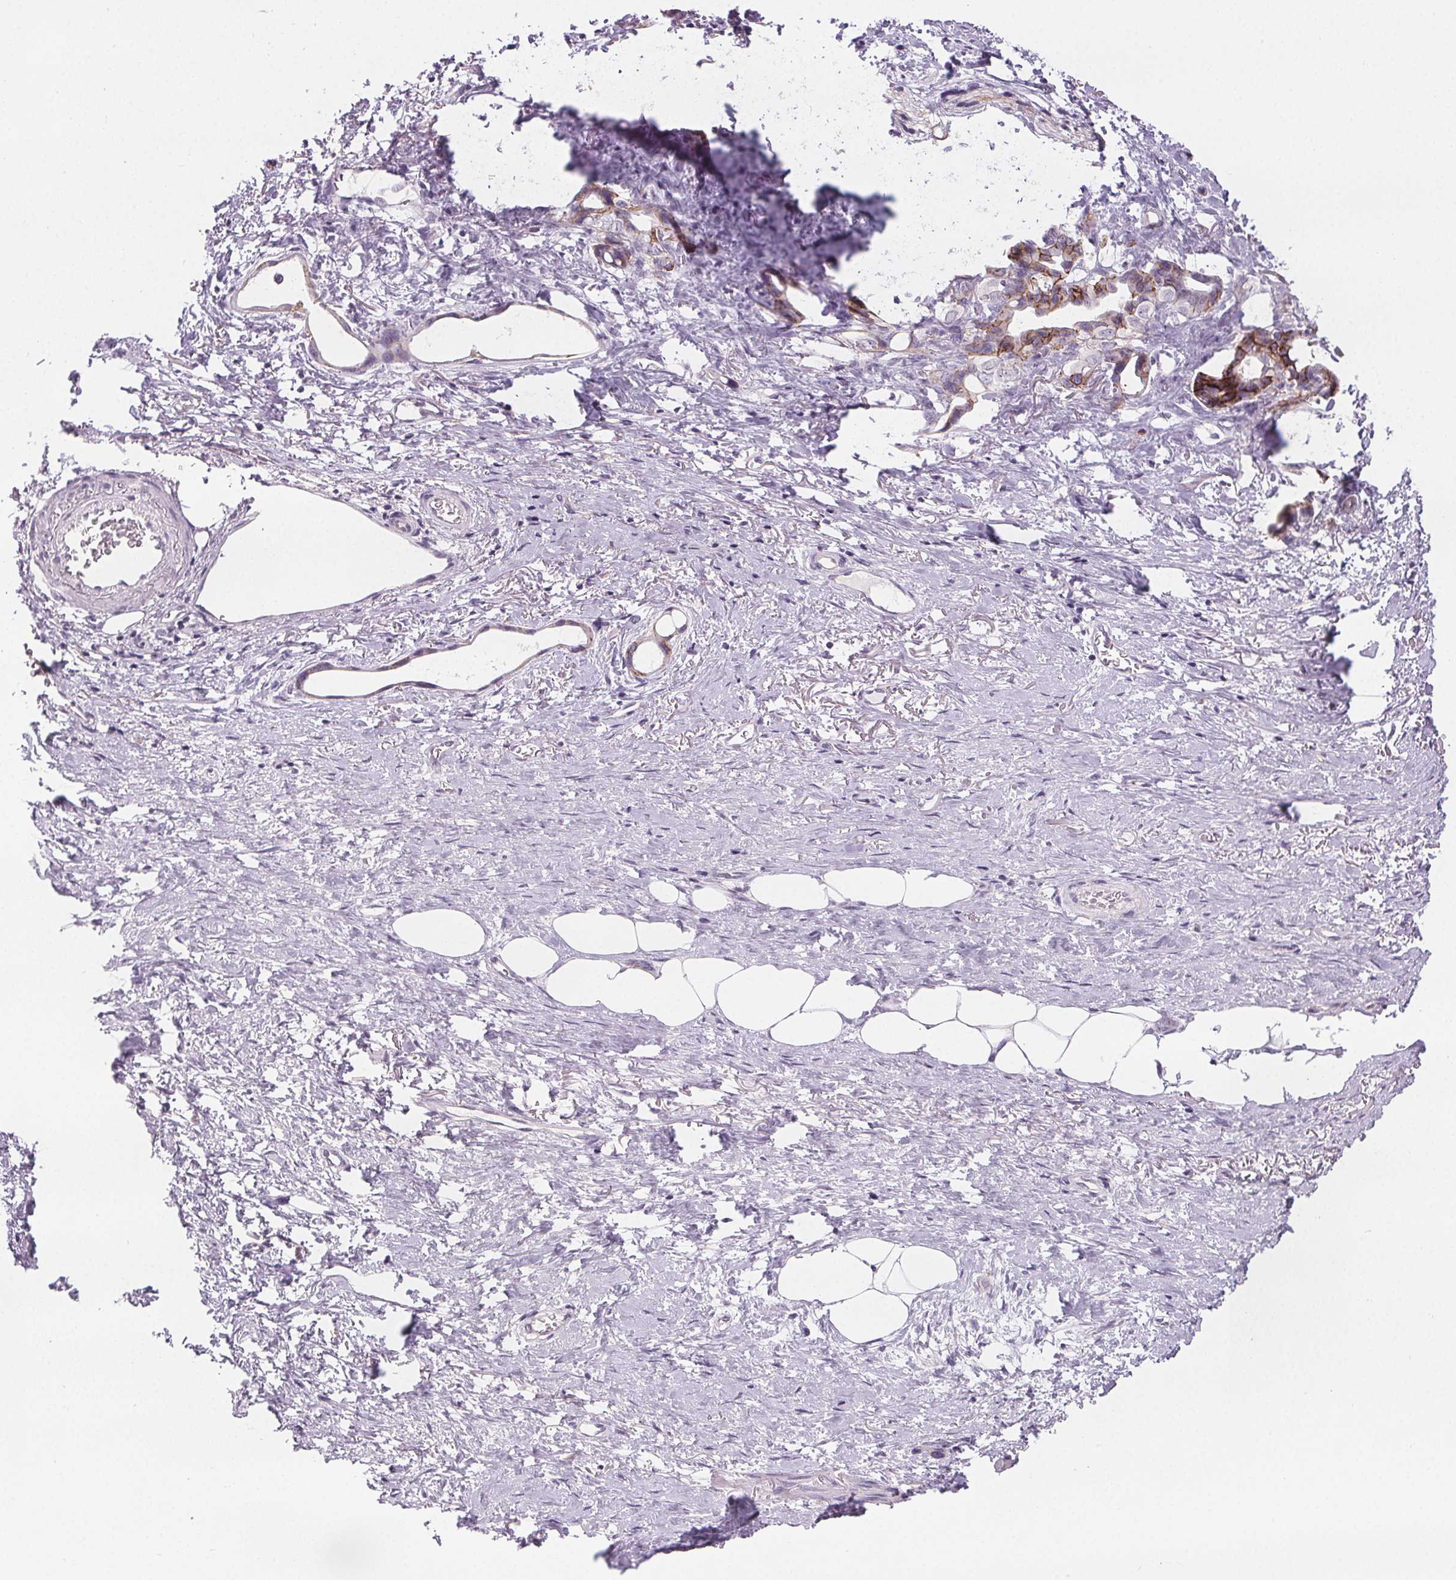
{"staining": {"intensity": "moderate", "quantity": "<25%", "location": "cytoplasmic/membranous"}, "tissue": "stomach cancer", "cell_type": "Tumor cells", "image_type": "cancer", "snomed": [{"axis": "morphology", "description": "Adenocarcinoma, NOS"}, {"axis": "topography", "description": "Stomach, upper"}], "caption": "The histopathology image reveals a brown stain indicating the presence of a protein in the cytoplasmic/membranous of tumor cells in stomach cancer (adenocarcinoma).", "gene": "ATP1A1", "patient": {"sex": "male", "age": 62}}